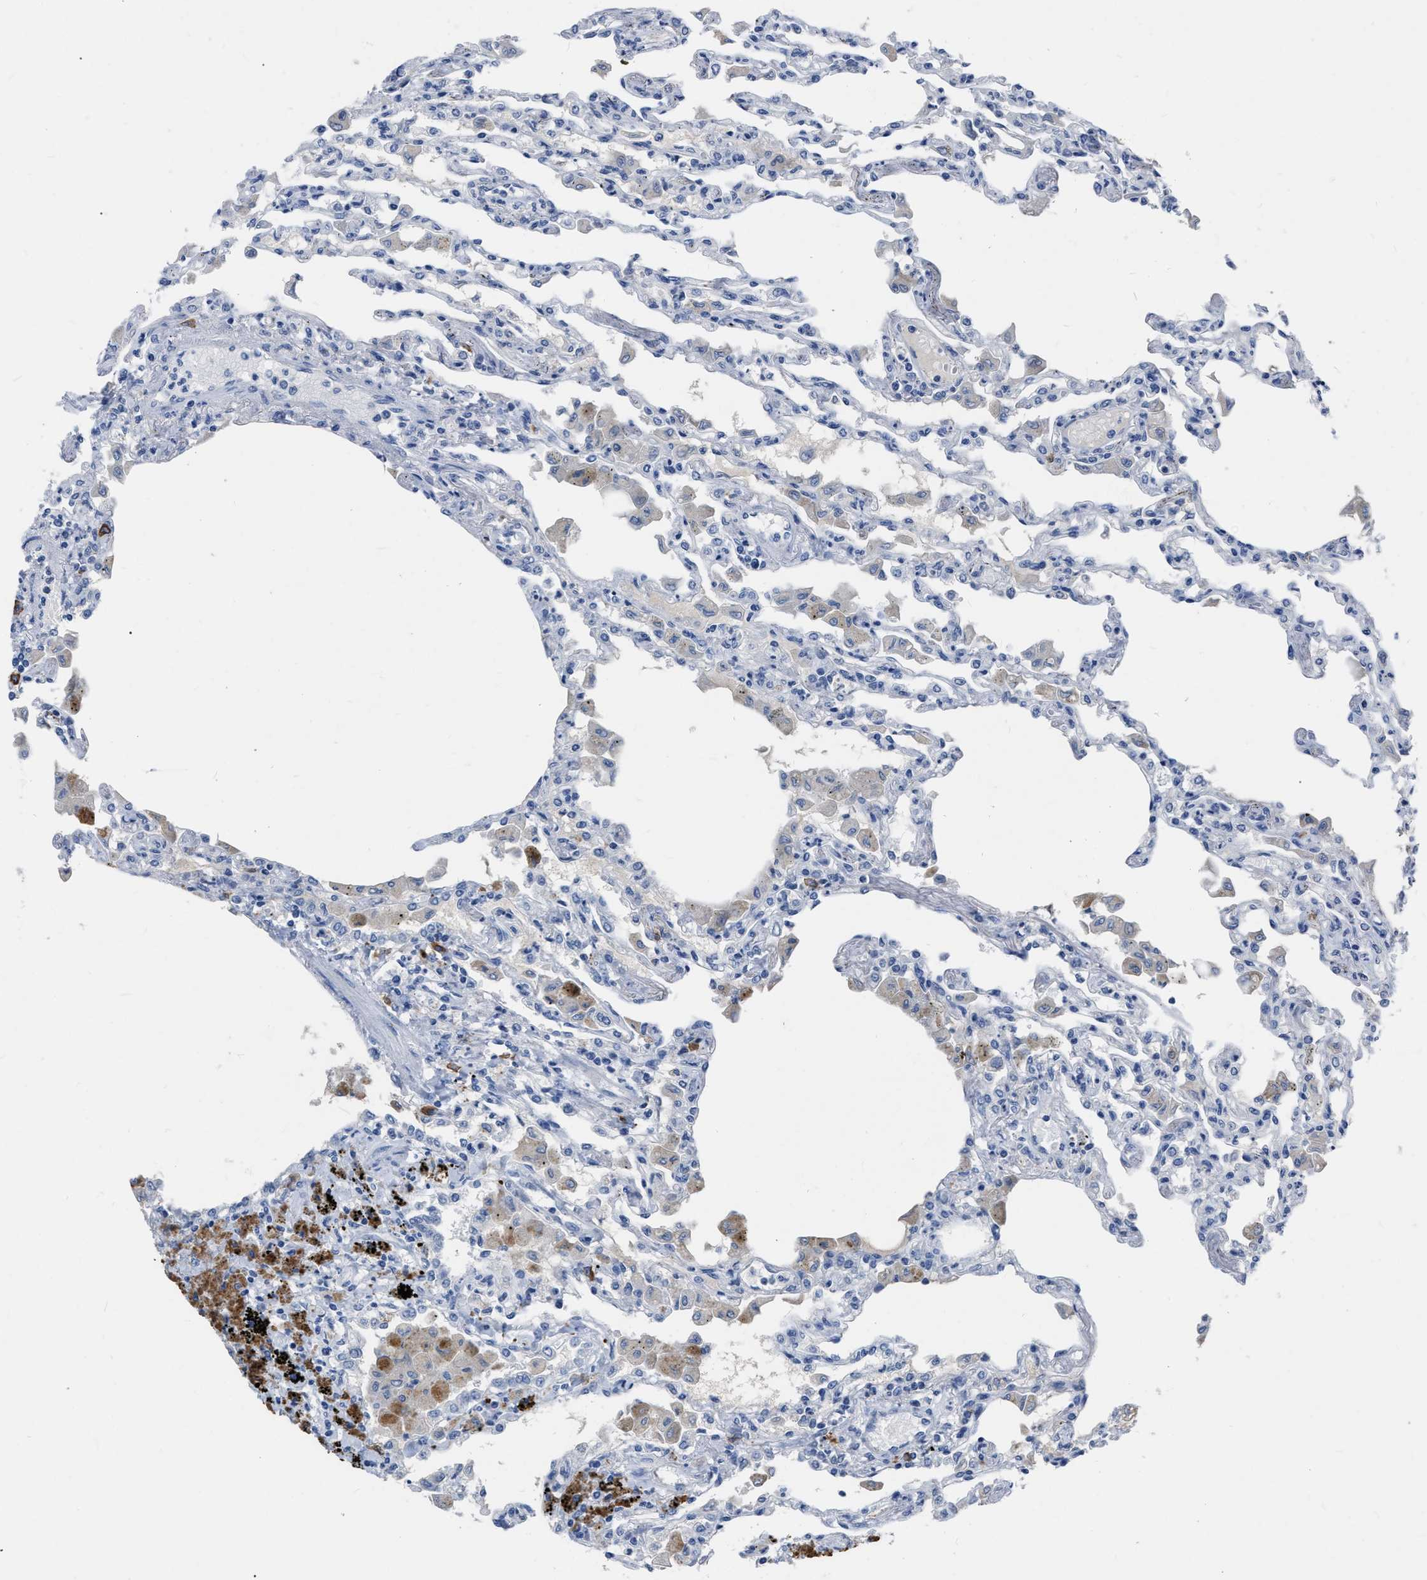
{"staining": {"intensity": "negative", "quantity": "none", "location": "none"}, "tissue": "lung", "cell_type": "Alveolar cells", "image_type": "normal", "snomed": [{"axis": "morphology", "description": "Normal tissue, NOS"}, {"axis": "topography", "description": "Bronchus"}, {"axis": "topography", "description": "Lung"}], "caption": "Immunohistochemistry (IHC) of unremarkable lung shows no positivity in alveolar cells. The staining is performed using DAB brown chromogen with nuclei counter-stained in using hematoxylin.", "gene": "HABP2", "patient": {"sex": "female", "age": 49}}